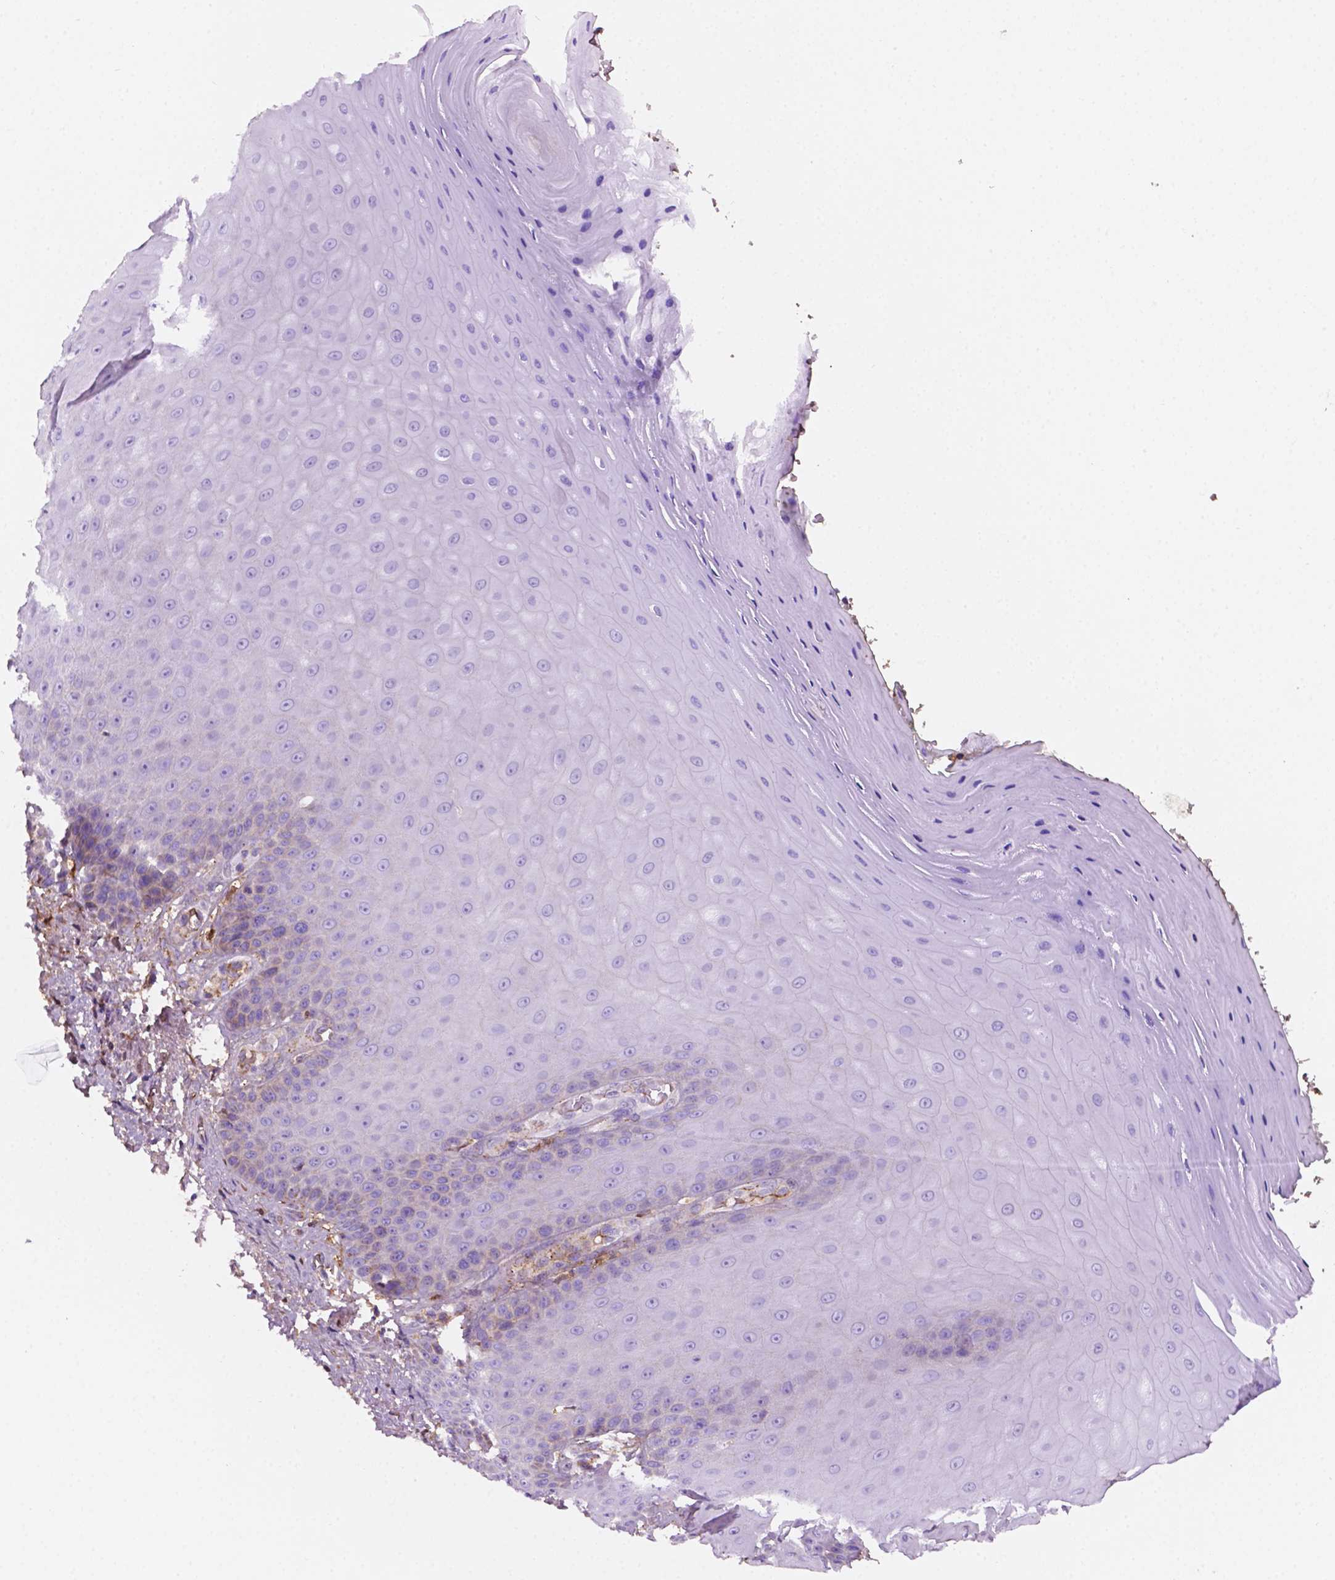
{"staining": {"intensity": "moderate", "quantity": "<25%", "location": "cytoplasmic/membranous,nuclear"}, "tissue": "vagina", "cell_type": "Squamous epithelial cells", "image_type": "normal", "snomed": [{"axis": "morphology", "description": "Normal tissue, NOS"}, {"axis": "topography", "description": "Vagina"}], "caption": "The image displays a brown stain indicating the presence of a protein in the cytoplasmic/membranous,nuclear of squamous epithelial cells in vagina.", "gene": "DCN", "patient": {"sex": "female", "age": 83}}